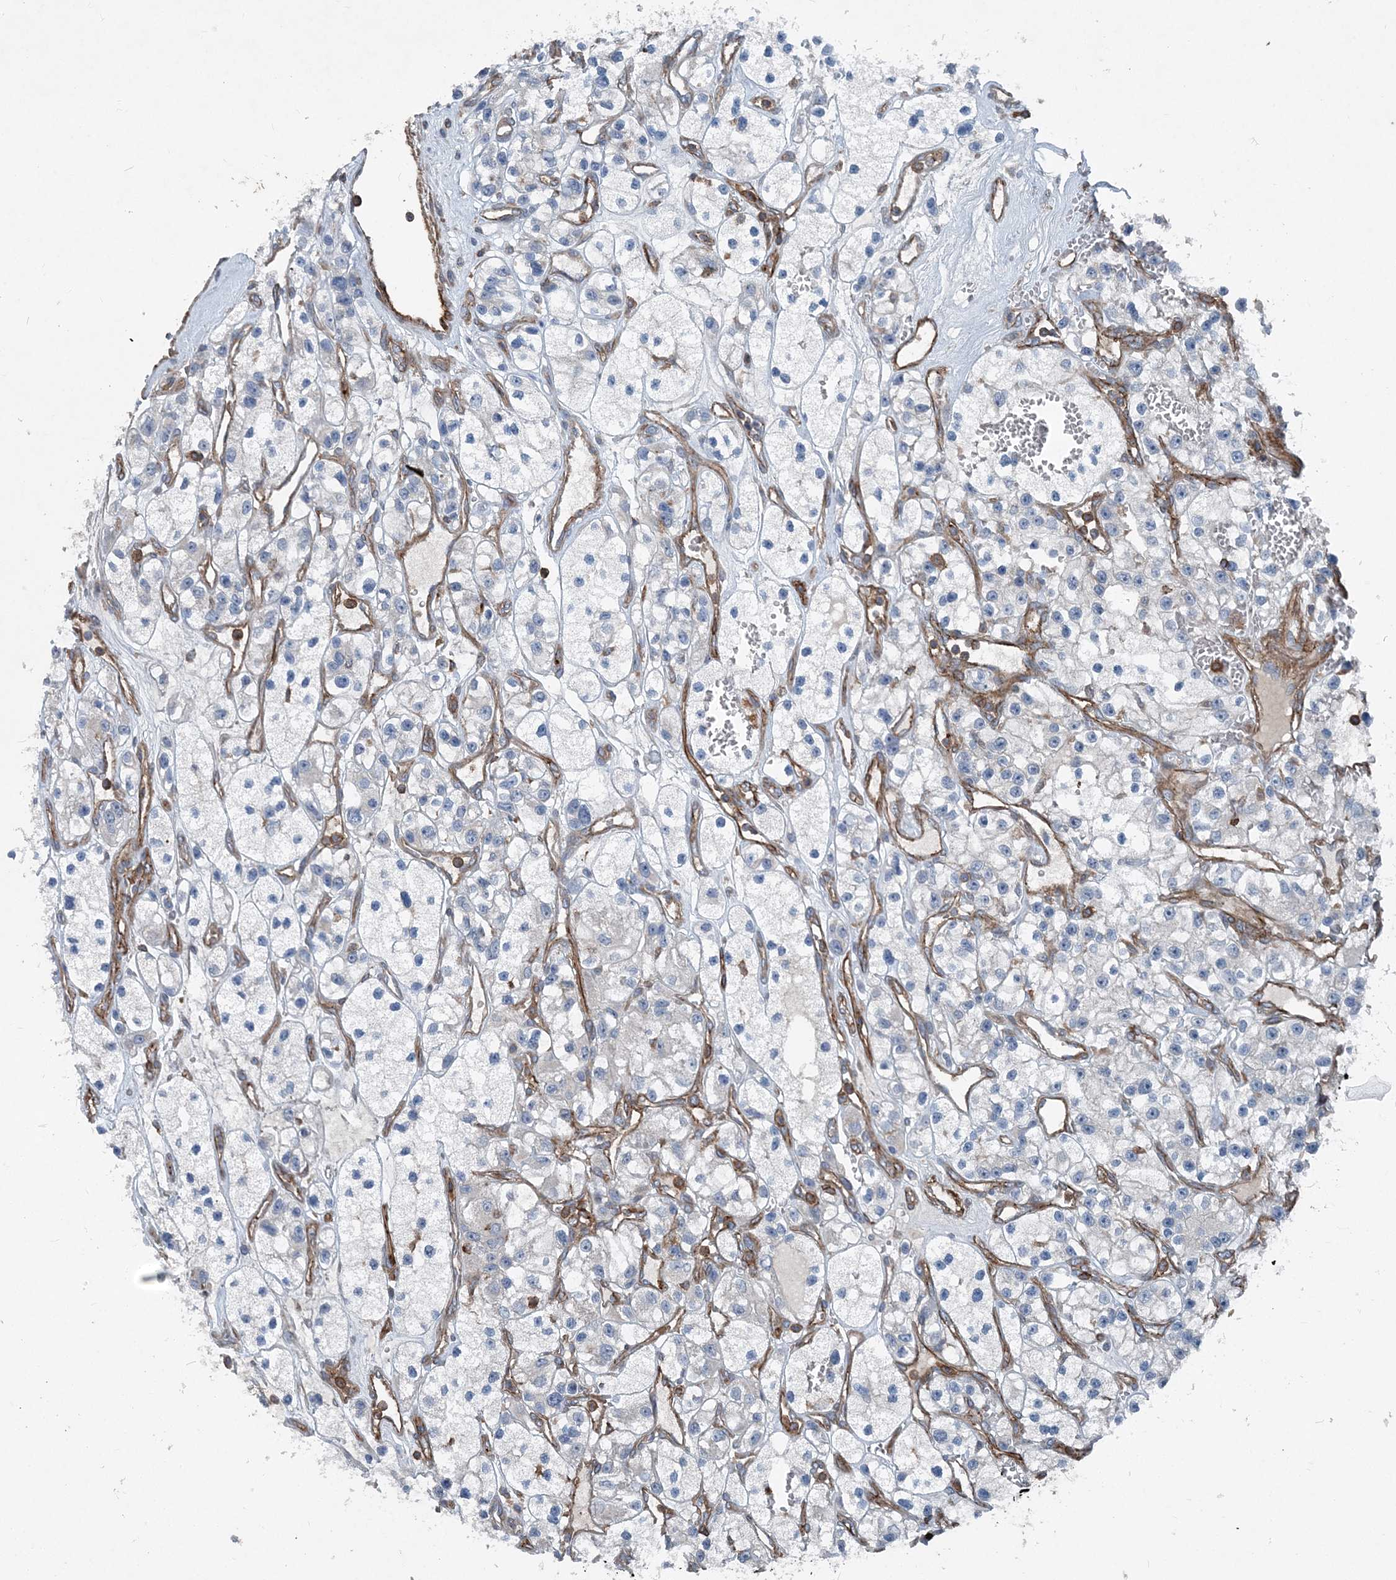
{"staining": {"intensity": "negative", "quantity": "none", "location": "none"}, "tissue": "renal cancer", "cell_type": "Tumor cells", "image_type": "cancer", "snomed": [{"axis": "morphology", "description": "Adenocarcinoma, NOS"}, {"axis": "topography", "description": "Kidney"}], "caption": "Tumor cells are negative for protein expression in human adenocarcinoma (renal). The staining was performed using DAB (3,3'-diaminobenzidine) to visualize the protein expression in brown, while the nuclei were stained in blue with hematoxylin (Magnification: 20x).", "gene": "DGUOK", "patient": {"sex": "female", "age": 57}}